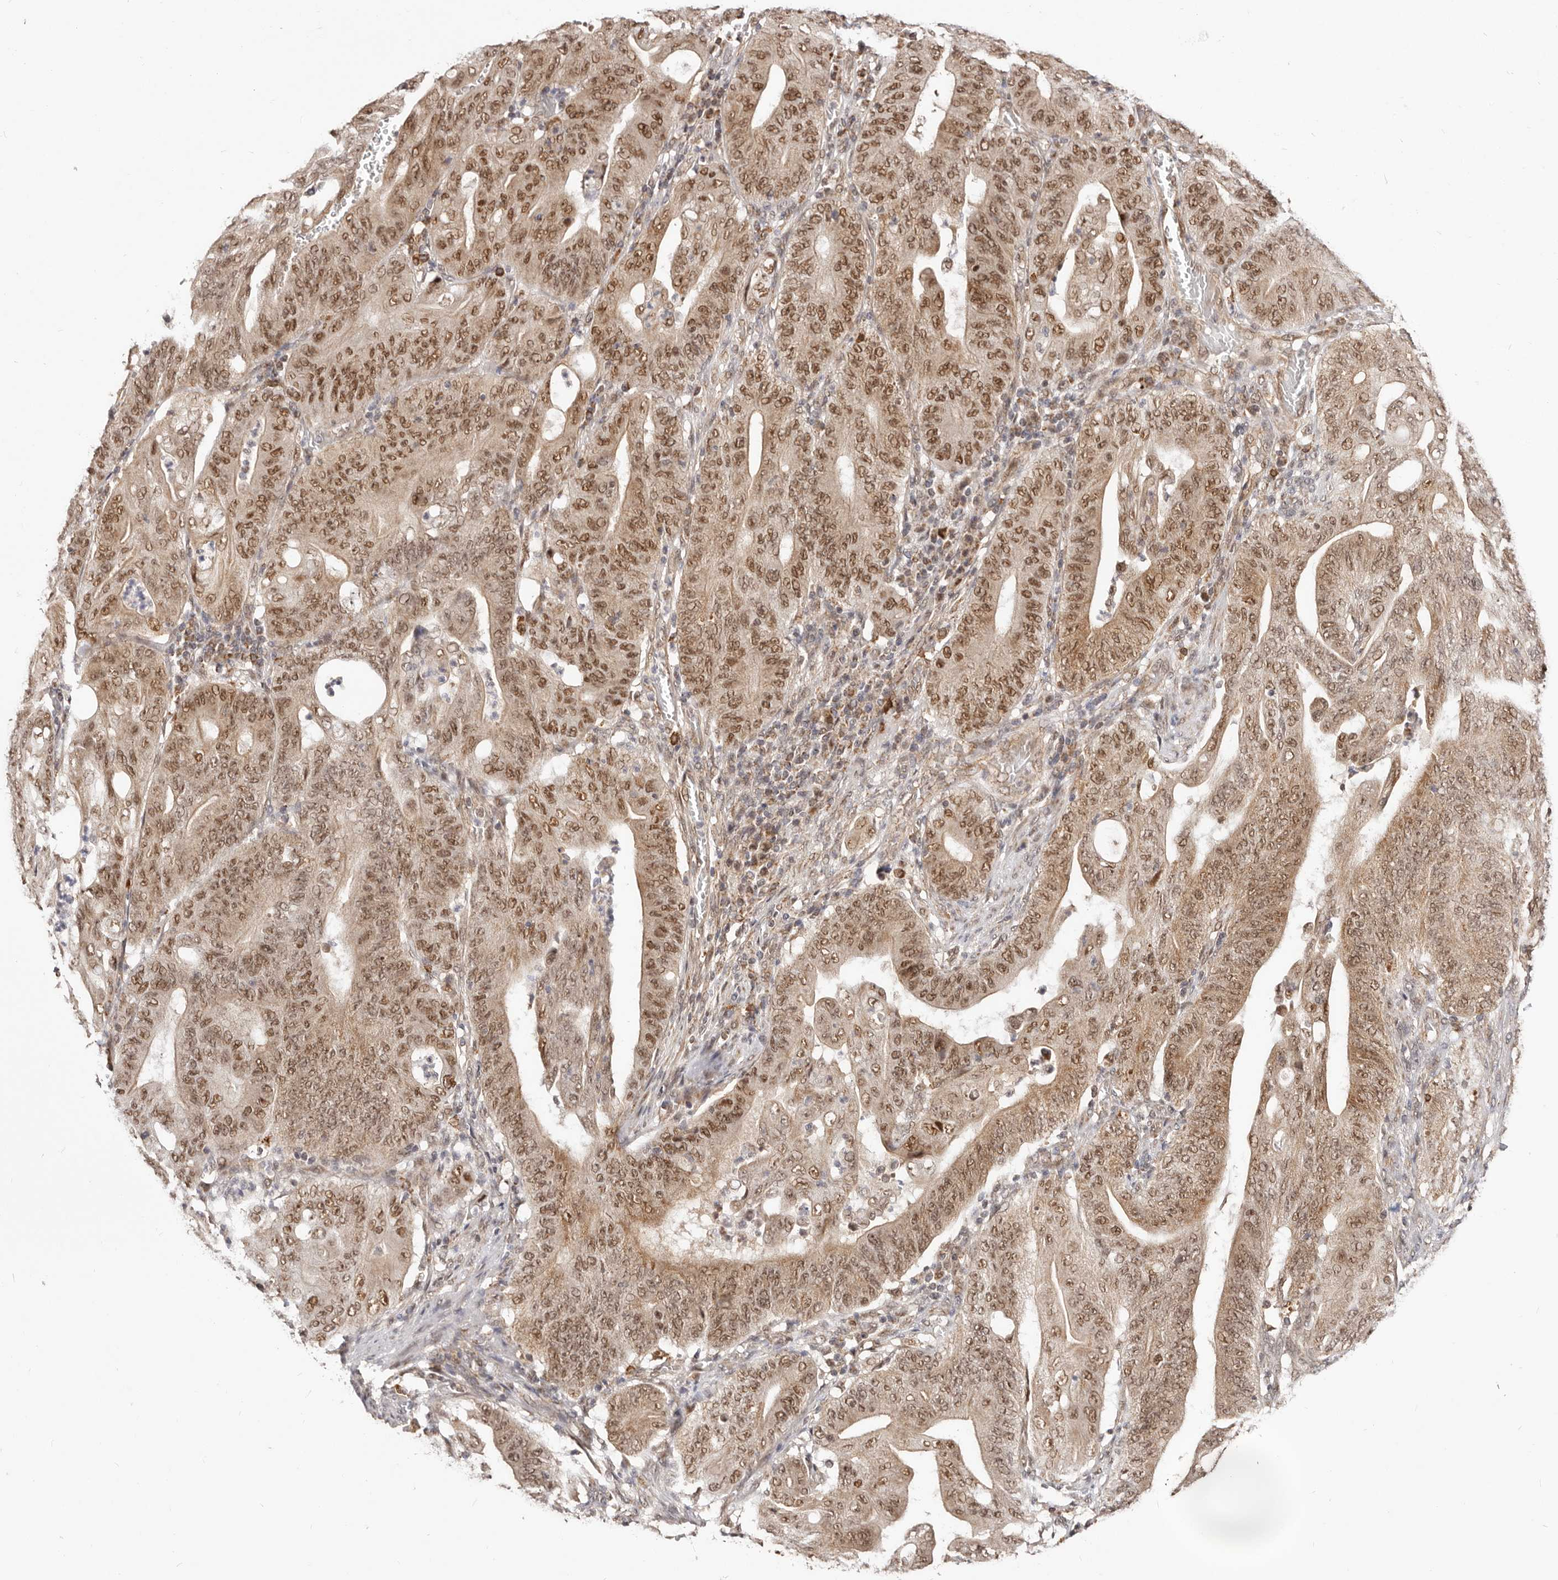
{"staining": {"intensity": "strong", "quantity": "25%-75%", "location": "cytoplasmic/membranous,nuclear"}, "tissue": "stomach cancer", "cell_type": "Tumor cells", "image_type": "cancer", "snomed": [{"axis": "morphology", "description": "Adenocarcinoma, NOS"}, {"axis": "topography", "description": "Stomach"}], "caption": "This micrograph shows stomach cancer stained with immunohistochemistry to label a protein in brown. The cytoplasmic/membranous and nuclear of tumor cells show strong positivity for the protein. Nuclei are counter-stained blue.", "gene": "SEC14L1", "patient": {"sex": "female", "age": 73}}